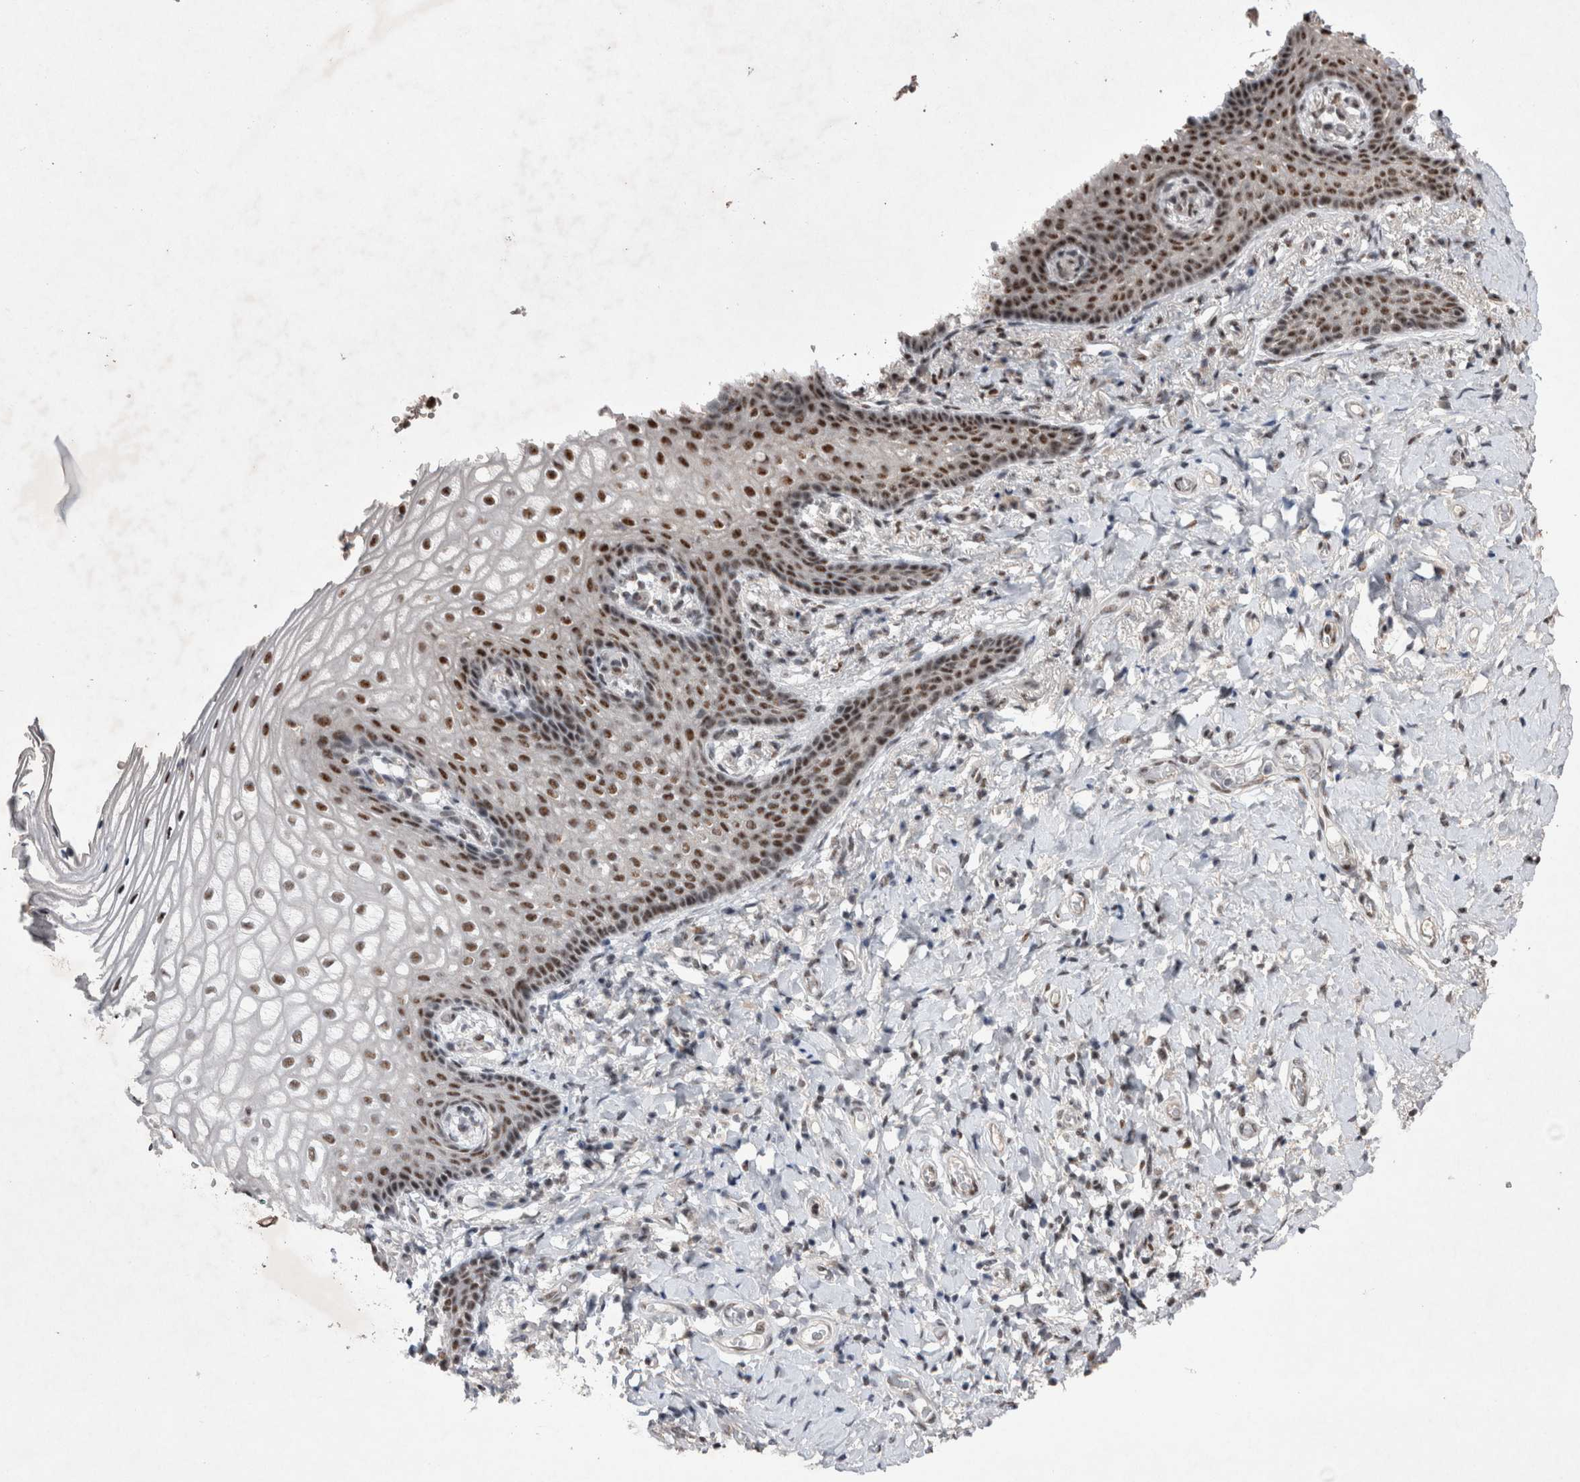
{"staining": {"intensity": "moderate", "quantity": ">75%", "location": "nuclear"}, "tissue": "vagina", "cell_type": "Squamous epithelial cells", "image_type": "normal", "snomed": [{"axis": "morphology", "description": "Normal tissue, NOS"}, {"axis": "topography", "description": "Vagina"}], "caption": "Moderate nuclear expression for a protein is present in about >75% of squamous epithelial cells of benign vagina using IHC.", "gene": "RBM6", "patient": {"sex": "female", "age": 60}}